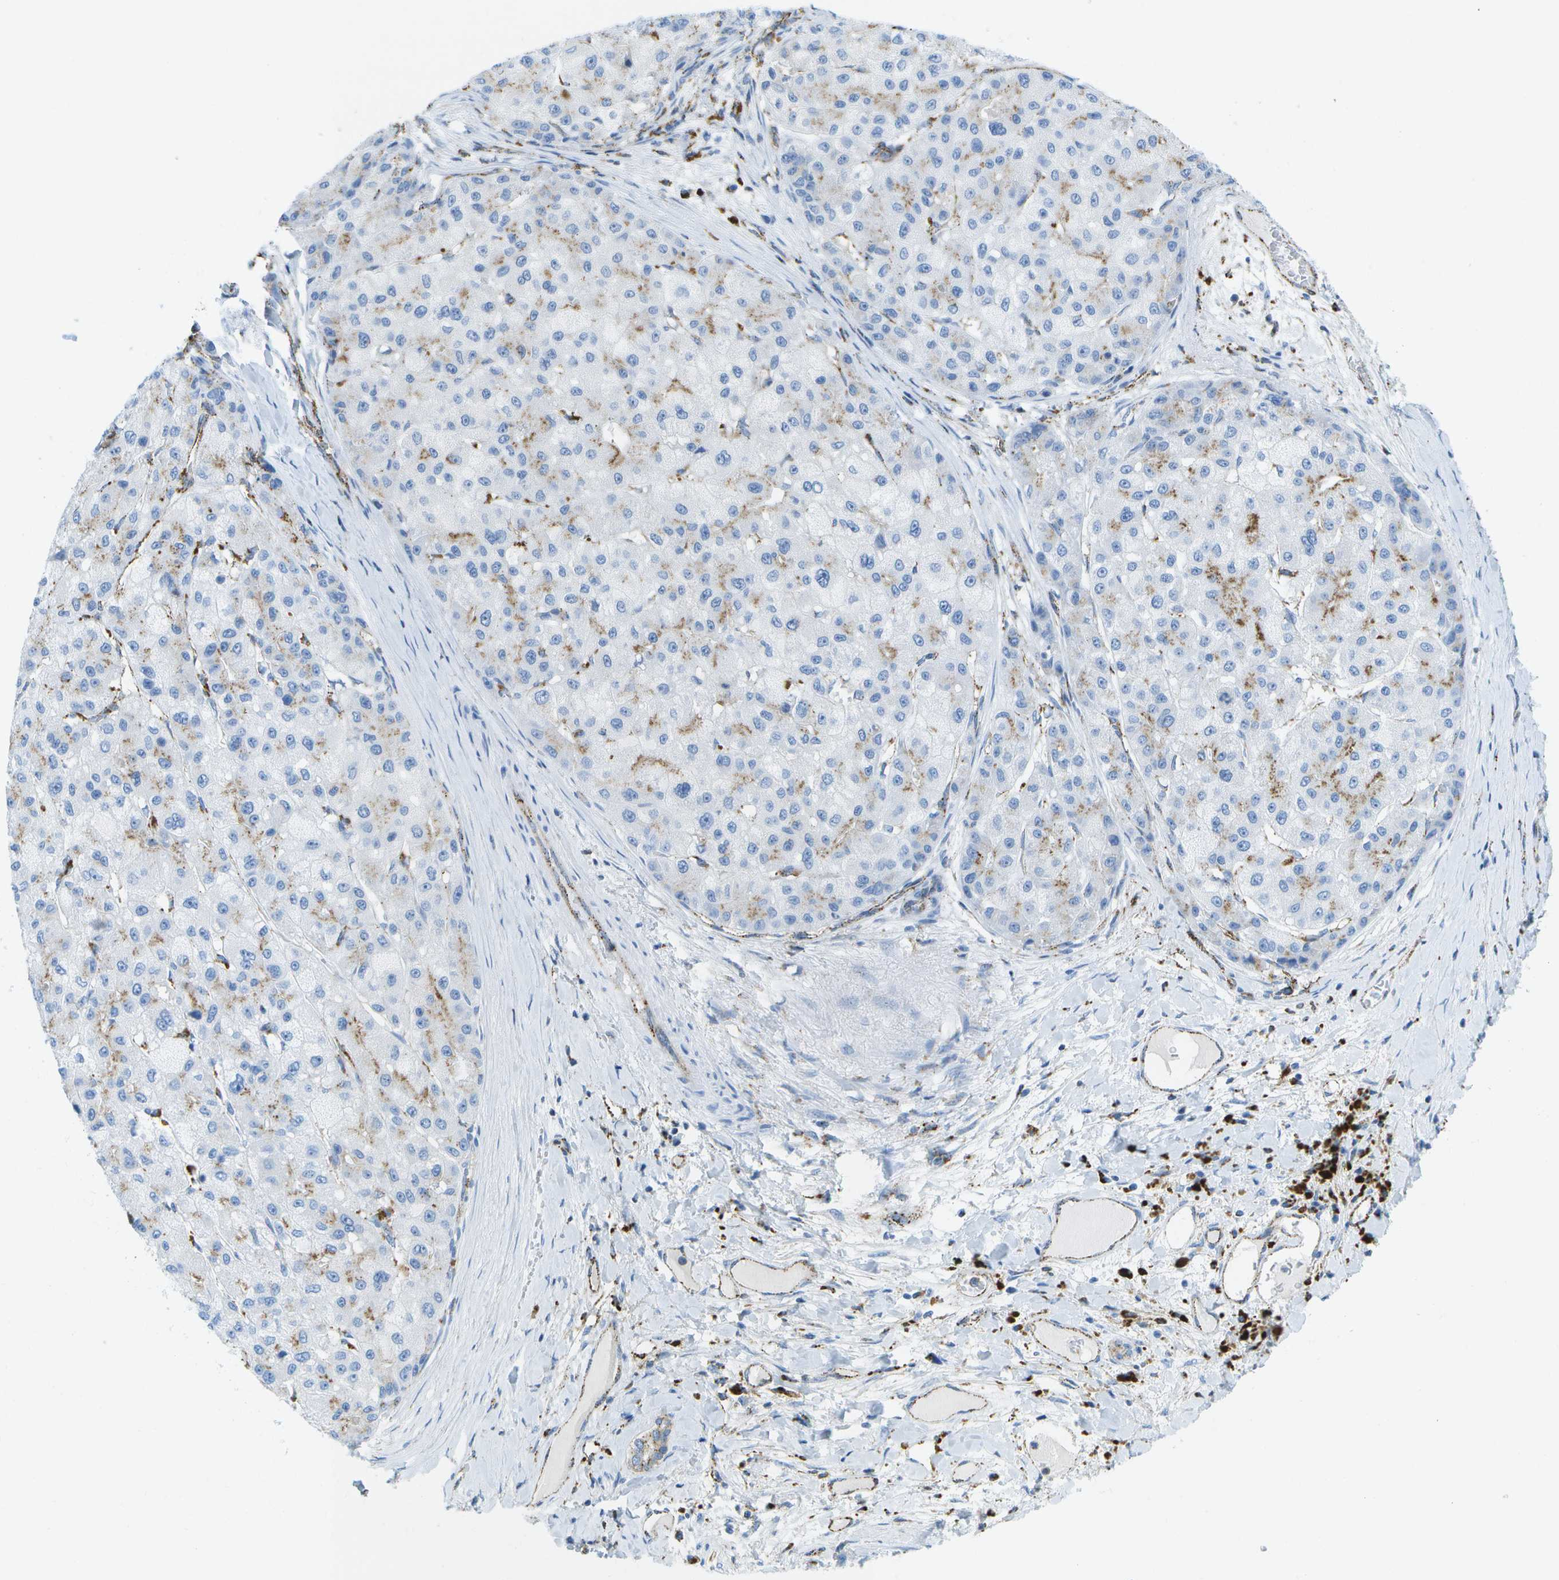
{"staining": {"intensity": "weak", "quantity": "<25%", "location": "cytoplasmic/membranous"}, "tissue": "liver cancer", "cell_type": "Tumor cells", "image_type": "cancer", "snomed": [{"axis": "morphology", "description": "Carcinoma, Hepatocellular, NOS"}, {"axis": "topography", "description": "Liver"}], "caption": "IHC micrograph of human liver cancer (hepatocellular carcinoma) stained for a protein (brown), which reveals no positivity in tumor cells. (IHC, brightfield microscopy, high magnification).", "gene": "PRCP", "patient": {"sex": "male", "age": 80}}